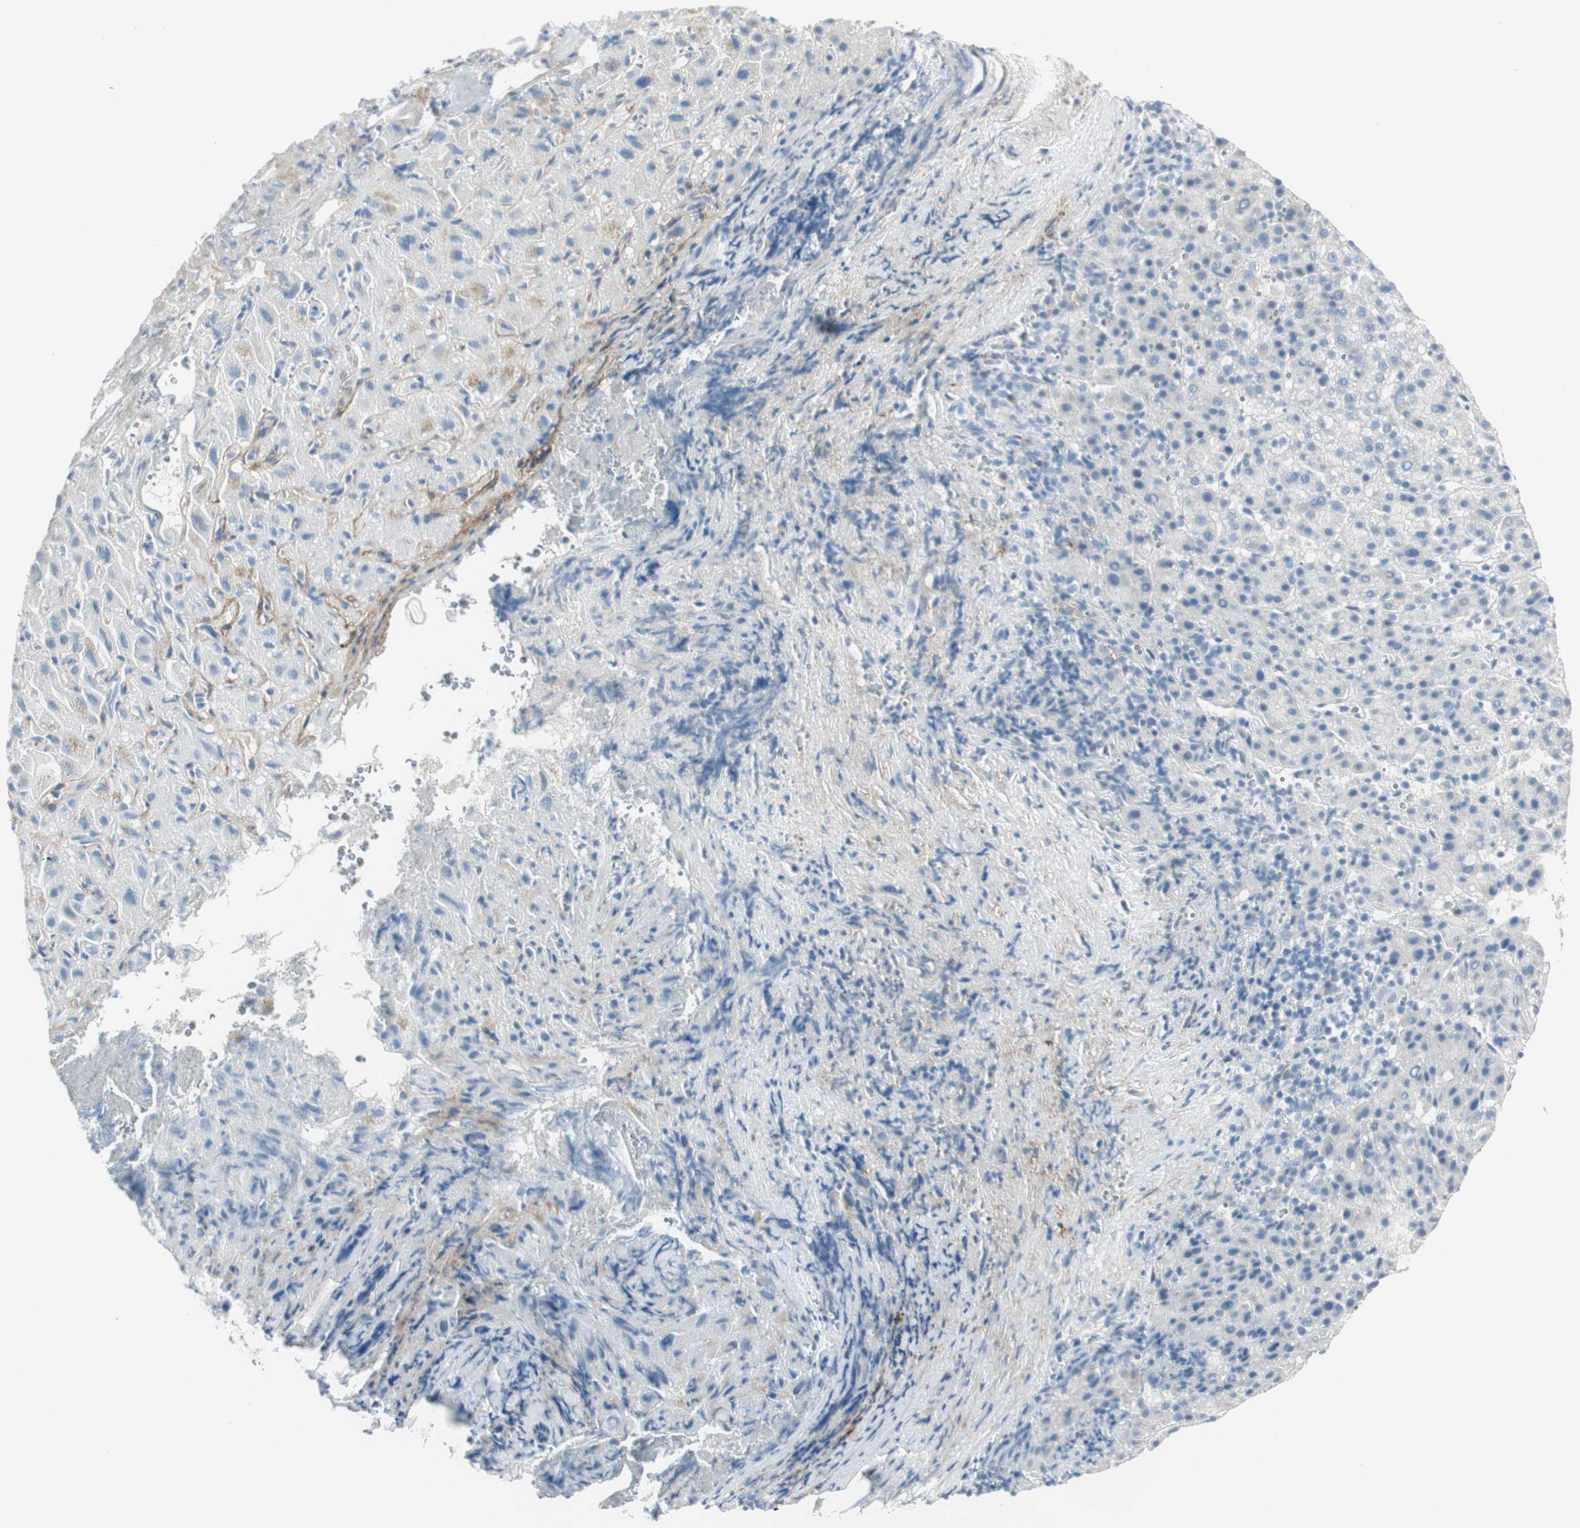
{"staining": {"intensity": "negative", "quantity": "none", "location": "none"}, "tissue": "liver cancer", "cell_type": "Tumor cells", "image_type": "cancer", "snomed": [{"axis": "morphology", "description": "Carcinoma, Hepatocellular, NOS"}, {"axis": "topography", "description": "Liver"}], "caption": "Immunohistochemistry micrograph of neoplastic tissue: human liver cancer stained with DAB (3,3'-diaminobenzidine) exhibits no significant protein staining in tumor cells. (DAB immunohistochemistry with hematoxylin counter stain).", "gene": "CACNA2D1", "patient": {"sex": "female", "age": 58}}